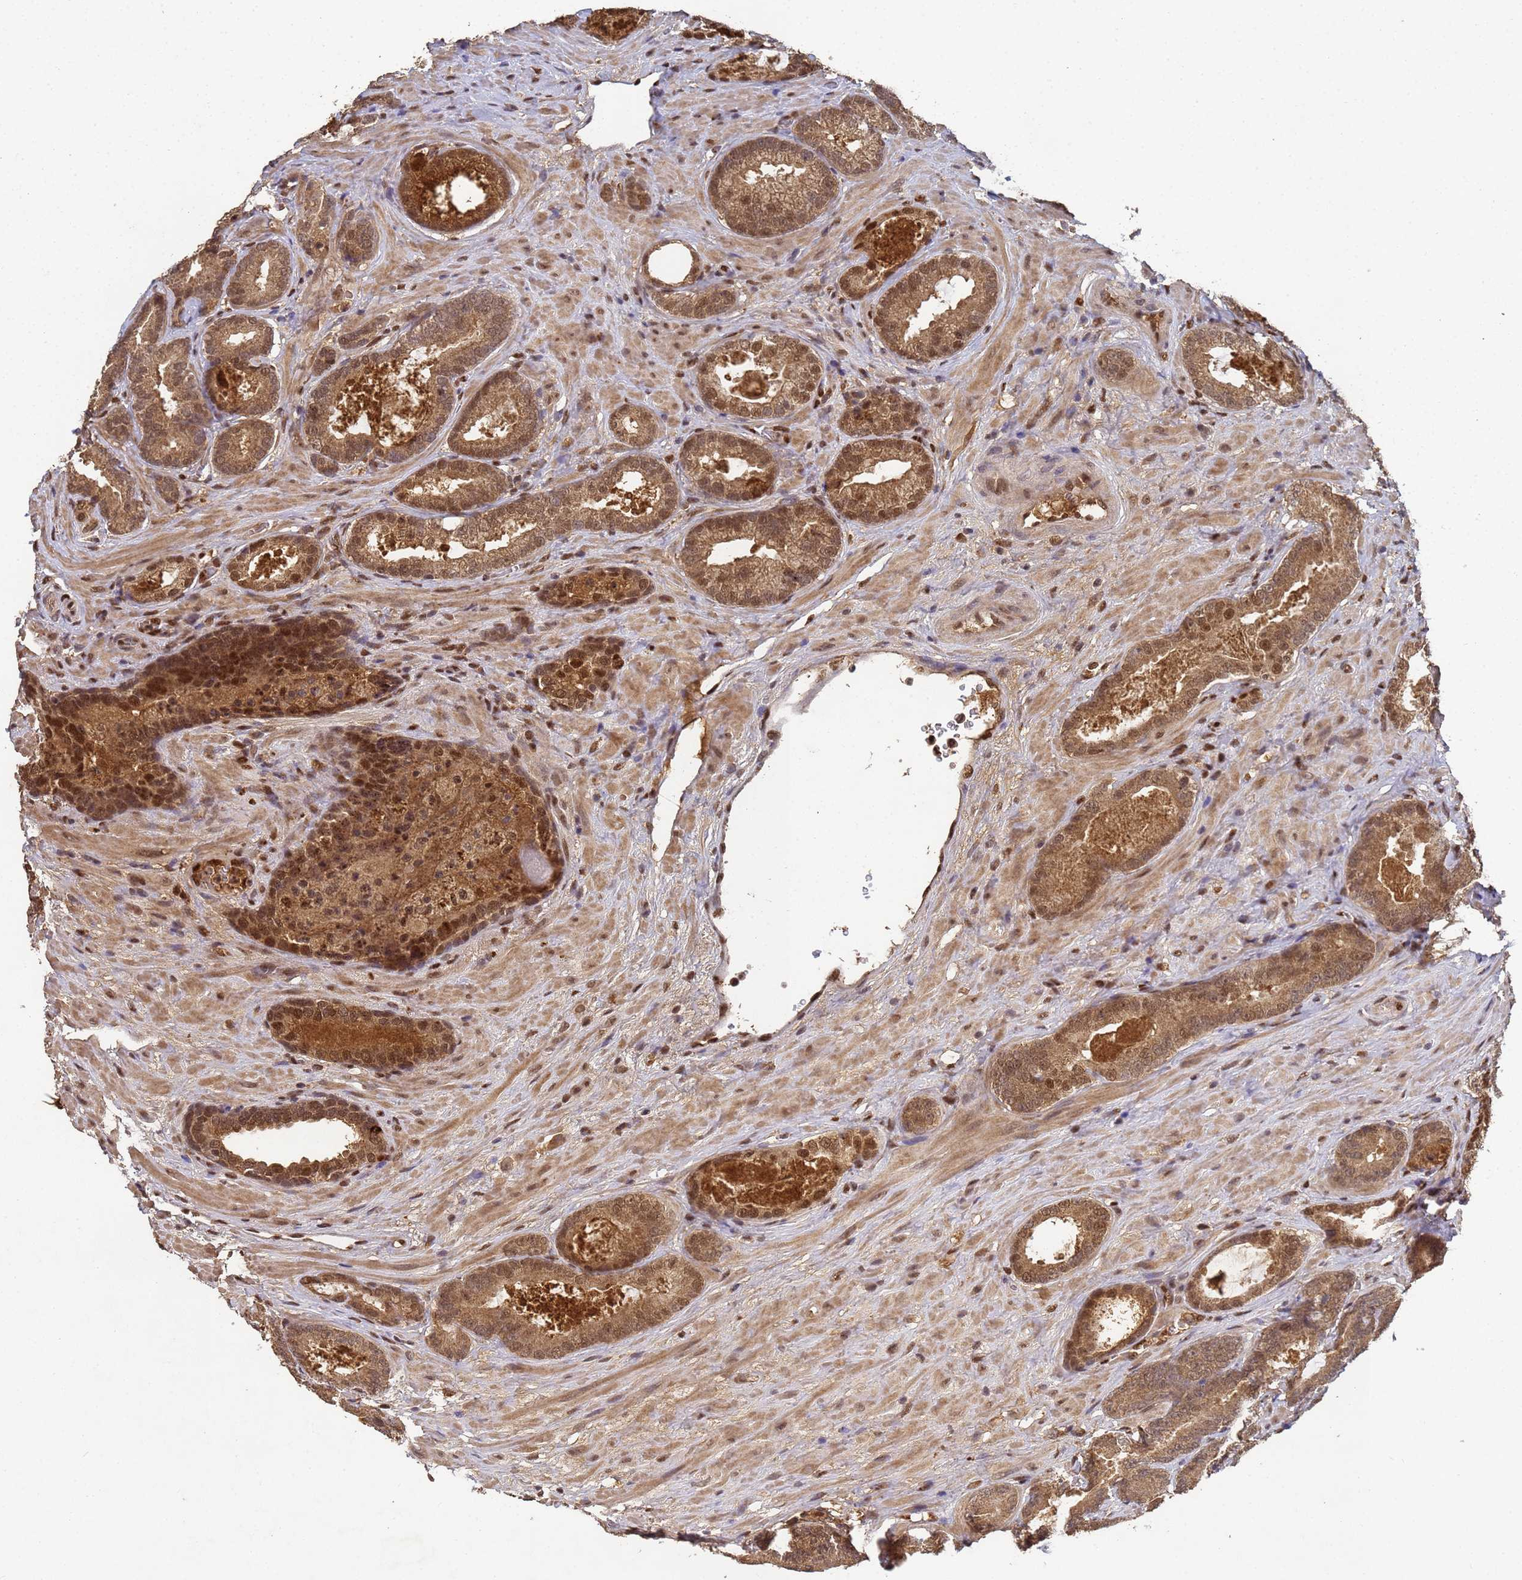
{"staining": {"intensity": "moderate", "quantity": ">75%", "location": "cytoplasmic/membranous,nuclear"}, "tissue": "prostate cancer", "cell_type": "Tumor cells", "image_type": "cancer", "snomed": [{"axis": "morphology", "description": "Adenocarcinoma, High grade"}, {"axis": "topography", "description": "Prostate"}], "caption": "Protein expression analysis of human high-grade adenocarcinoma (prostate) reveals moderate cytoplasmic/membranous and nuclear staining in about >75% of tumor cells.", "gene": "SECISBP2", "patient": {"sex": "male", "age": 66}}